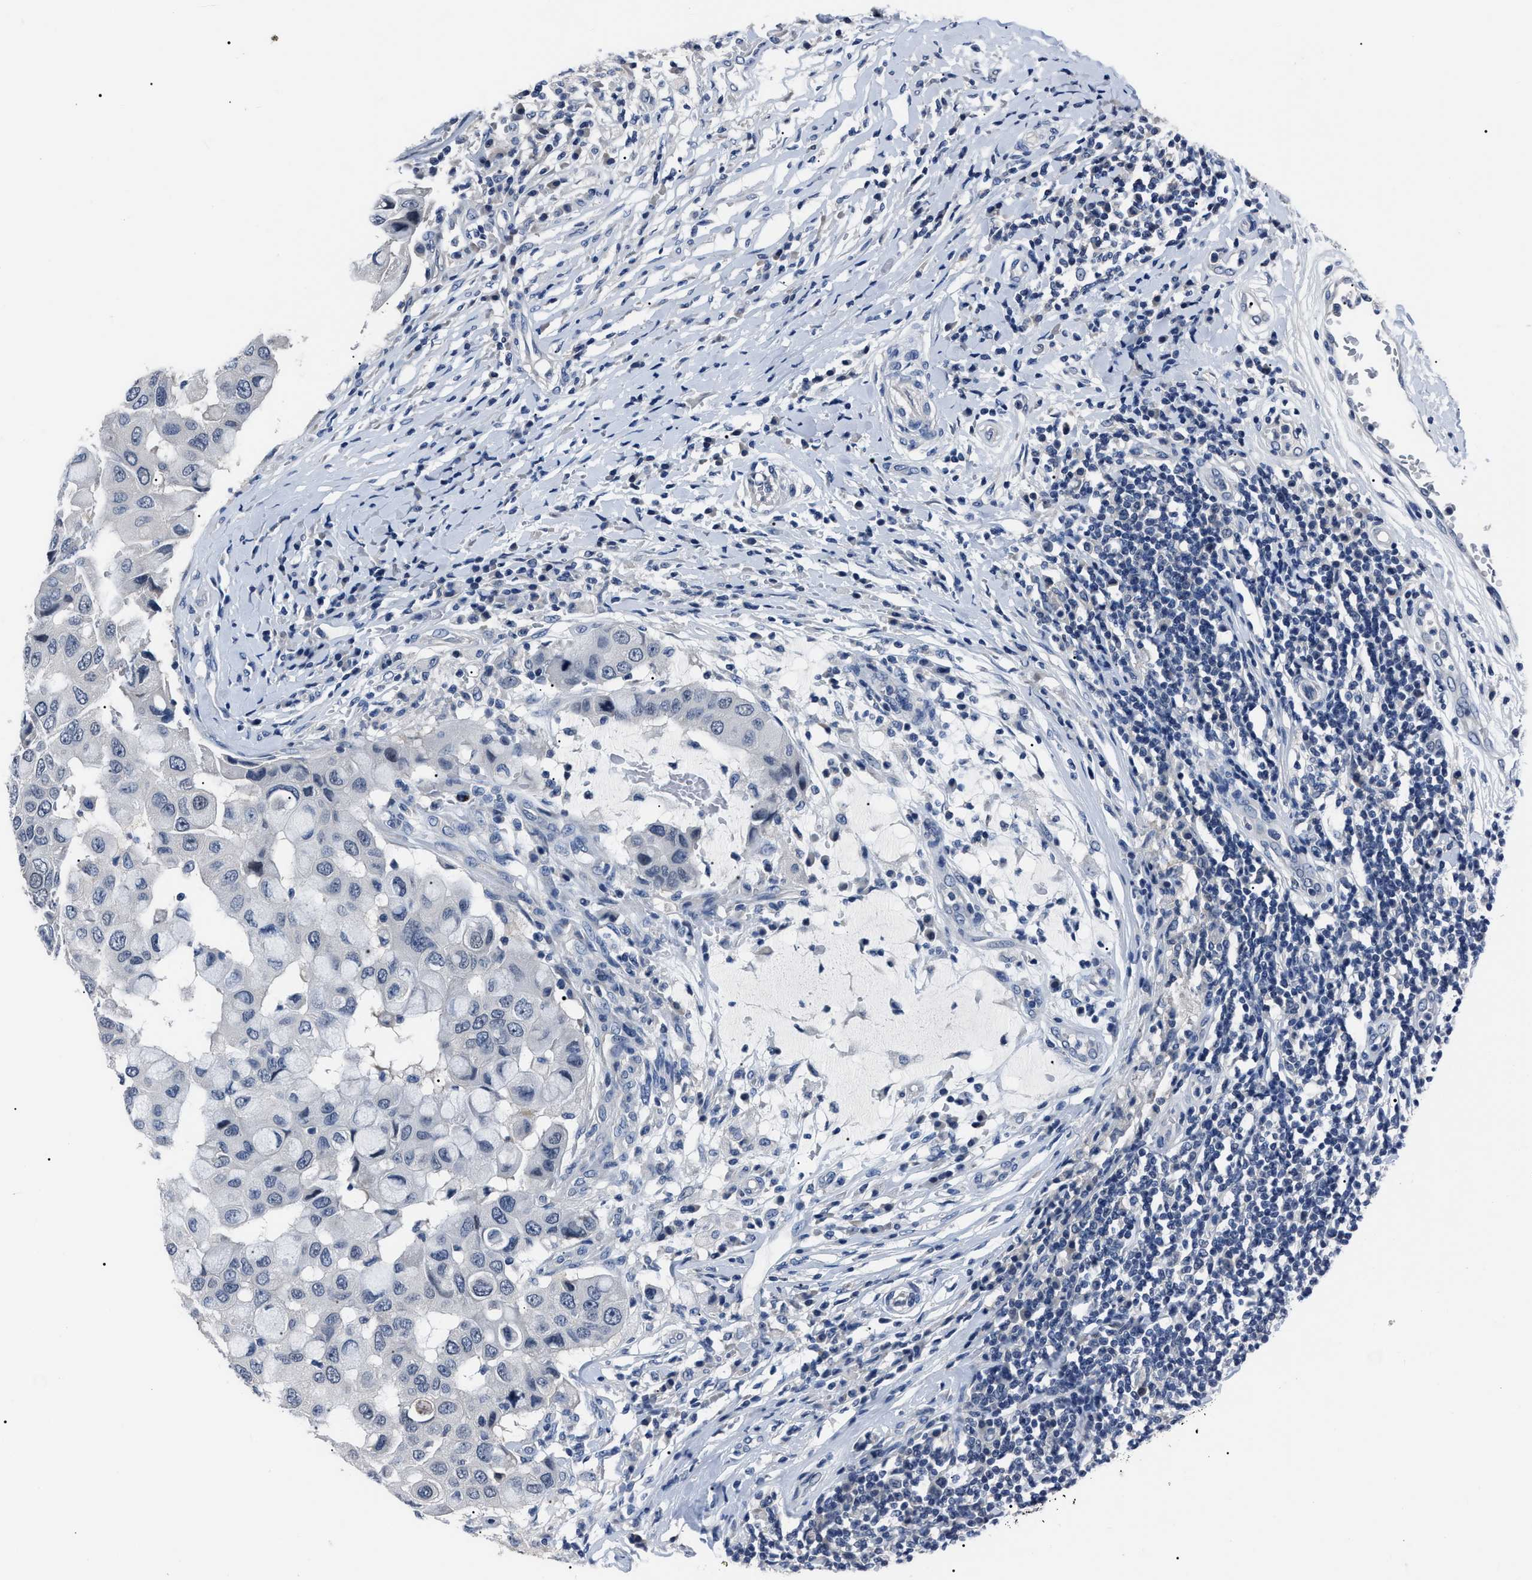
{"staining": {"intensity": "negative", "quantity": "none", "location": "none"}, "tissue": "breast cancer", "cell_type": "Tumor cells", "image_type": "cancer", "snomed": [{"axis": "morphology", "description": "Duct carcinoma"}, {"axis": "topography", "description": "Breast"}], "caption": "Image shows no significant protein staining in tumor cells of breast invasive ductal carcinoma.", "gene": "LRWD1", "patient": {"sex": "female", "age": 27}}